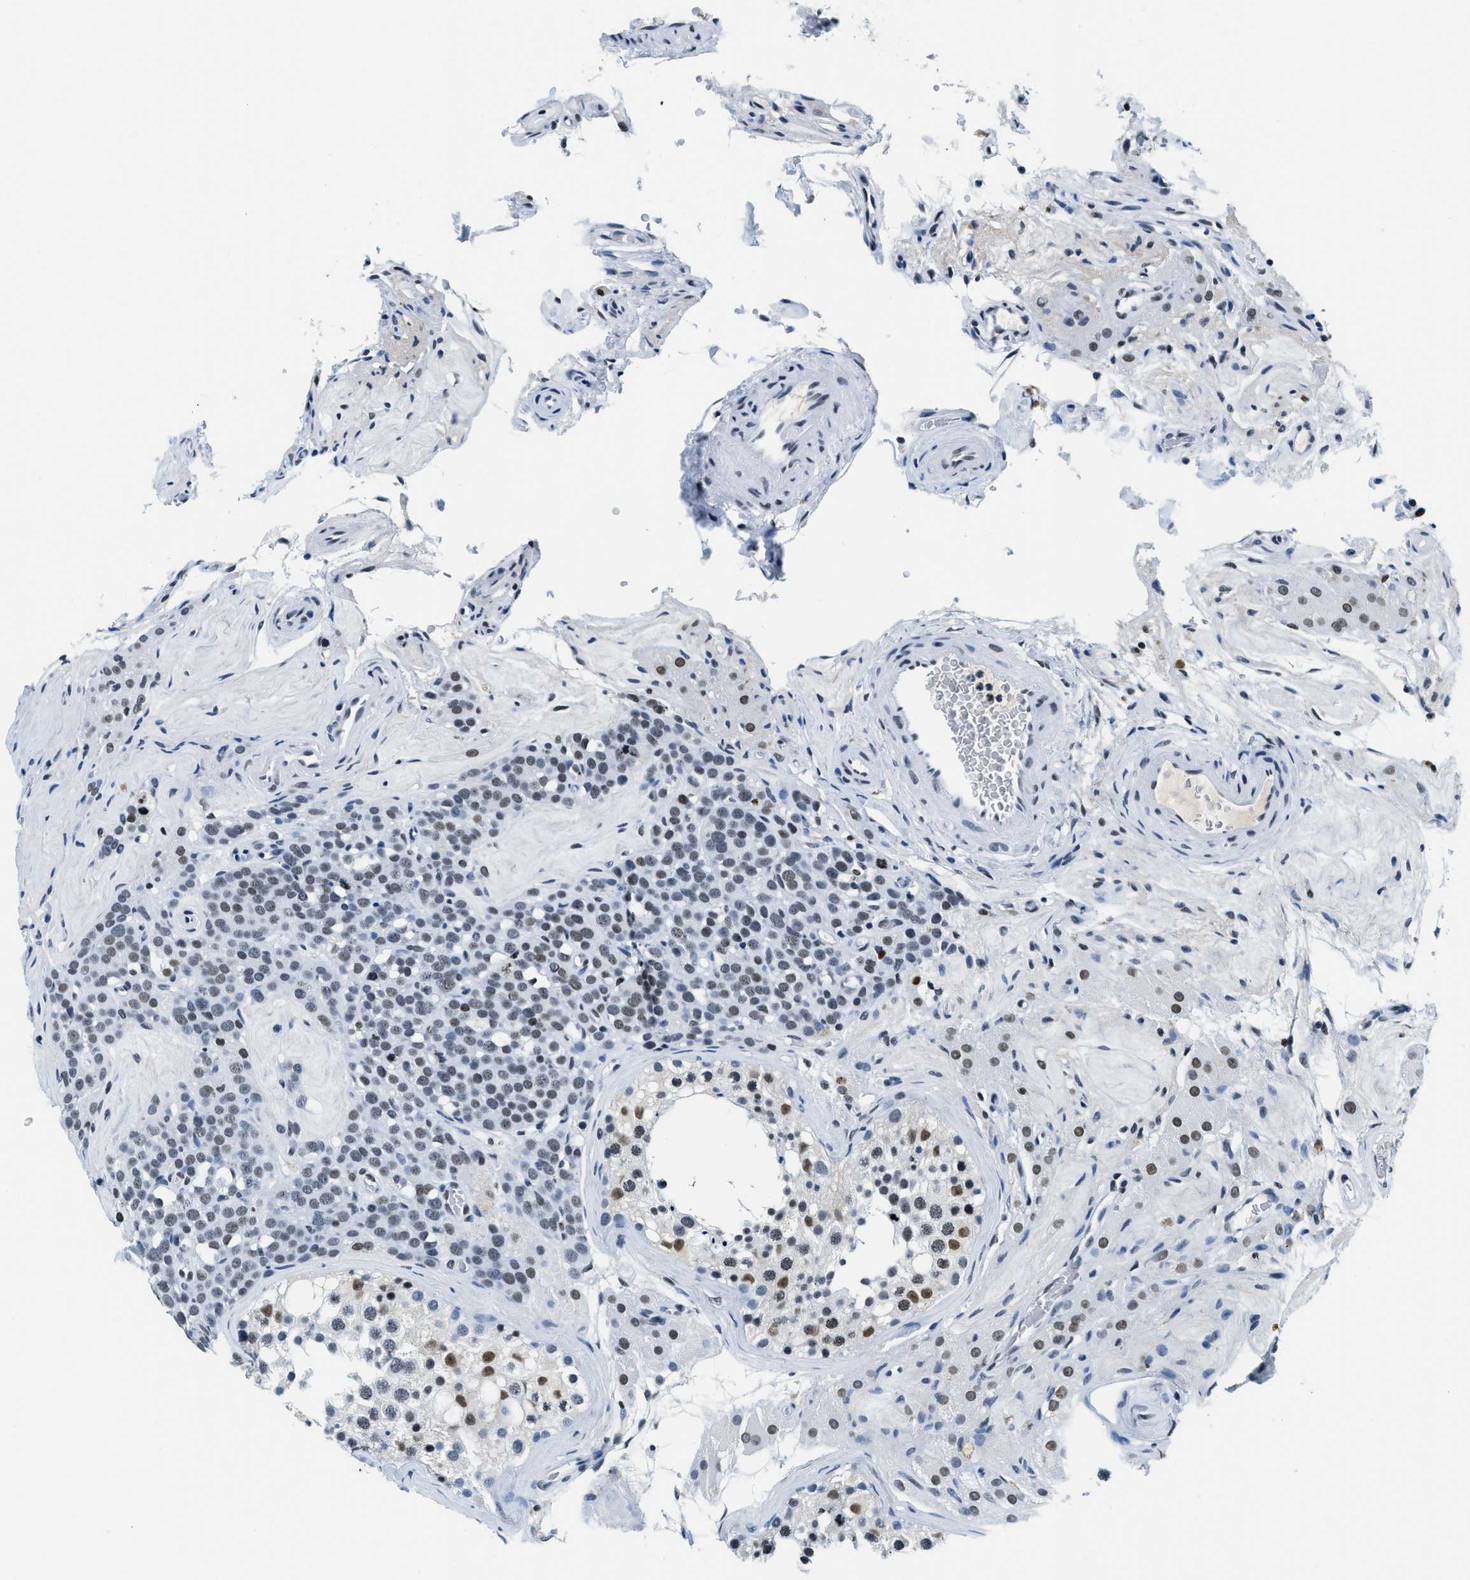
{"staining": {"intensity": "weak", "quantity": "<25%", "location": "nuclear"}, "tissue": "testis cancer", "cell_type": "Tumor cells", "image_type": "cancer", "snomed": [{"axis": "morphology", "description": "Seminoma, NOS"}, {"axis": "topography", "description": "Testis"}], "caption": "Protein analysis of testis seminoma reveals no significant expression in tumor cells.", "gene": "TOP1", "patient": {"sex": "male", "age": 71}}